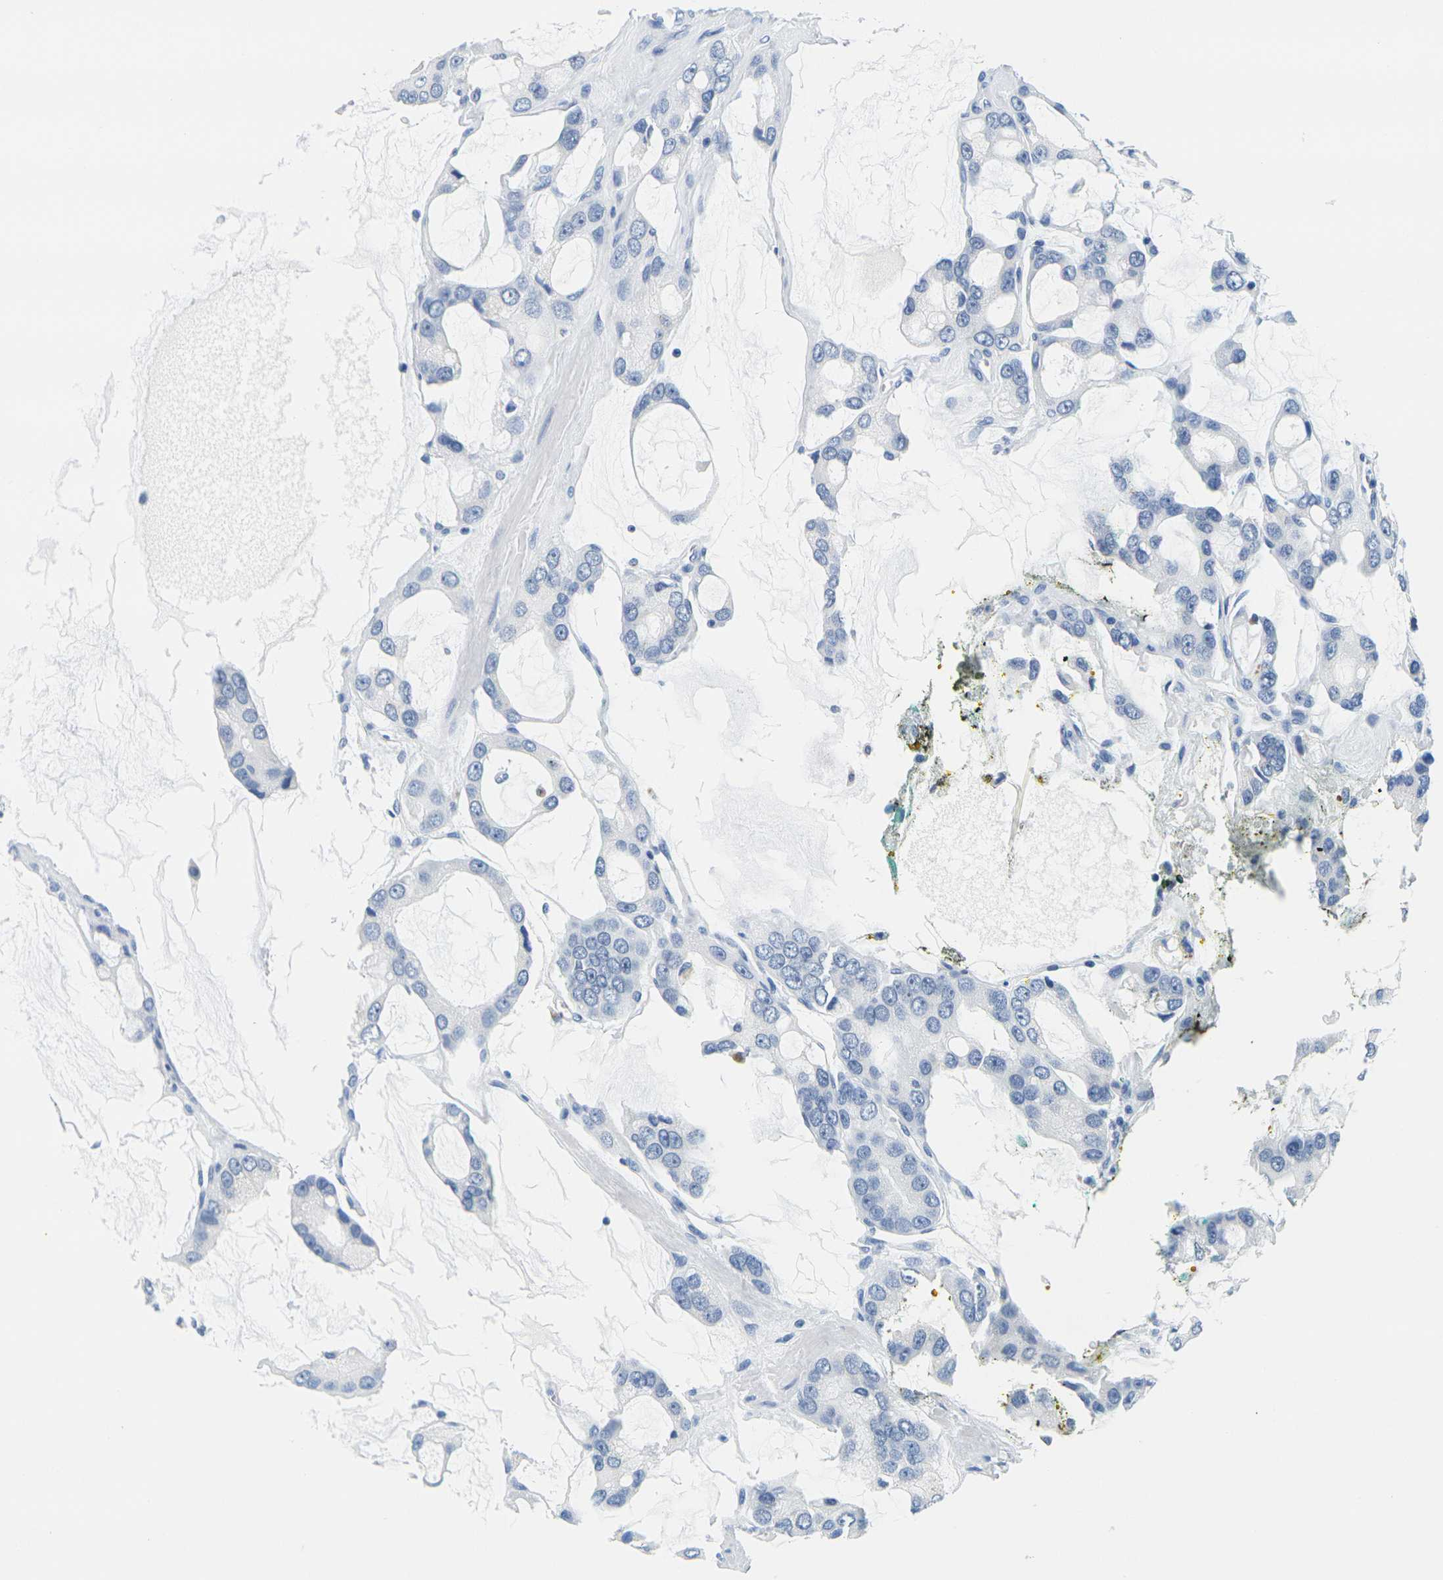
{"staining": {"intensity": "negative", "quantity": "none", "location": "none"}, "tissue": "prostate cancer", "cell_type": "Tumor cells", "image_type": "cancer", "snomed": [{"axis": "morphology", "description": "Adenocarcinoma, High grade"}, {"axis": "topography", "description": "Prostate"}], "caption": "IHC histopathology image of human prostate cancer (high-grade adenocarcinoma) stained for a protein (brown), which shows no positivity in tumor cells.", "gene": "FAM3D", "patient": {"sex": "male", "age": 67}}